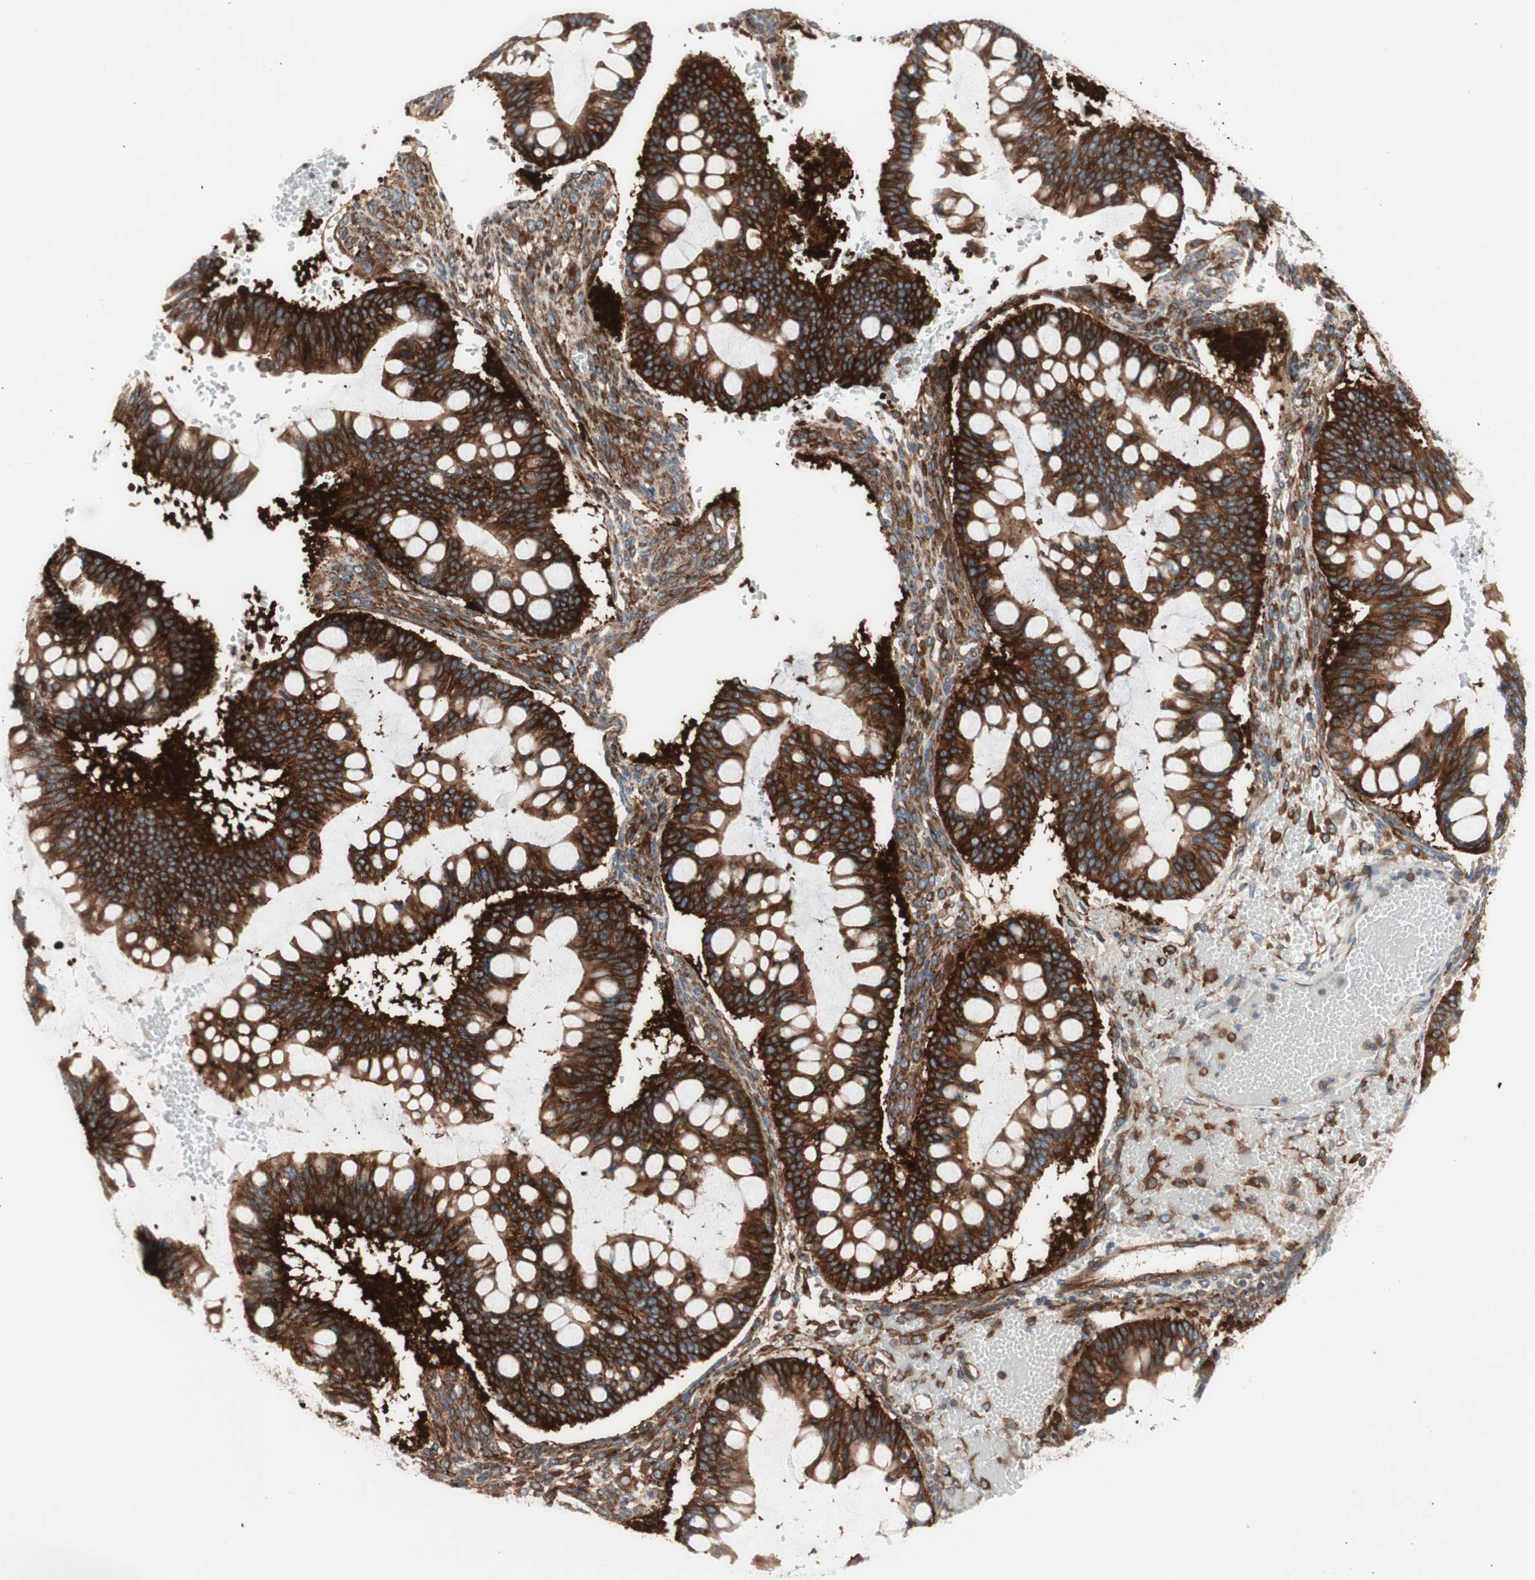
{"staining": {"intensity": "strong", "quantity": ">75%", "location": "cytoplasmic/membranous"}, "tissue": "ovarian cancer", "cell_type": "Tumor cells", "image_type": "cancer", "snomed": [{"axis": "morphology", "description": "Cystadenocarcinoma, mucinous, NOS"}, {"axis": "topography", "description": "Ovary"}], "caption": "Strong cytoplasmic/membranous staining is appreciated in about >75% of tumor cells in ovarian mucinous cystadenocarcinoma.", "gene": "CCN4", "patient": {"sex": "female", "age": 73}}